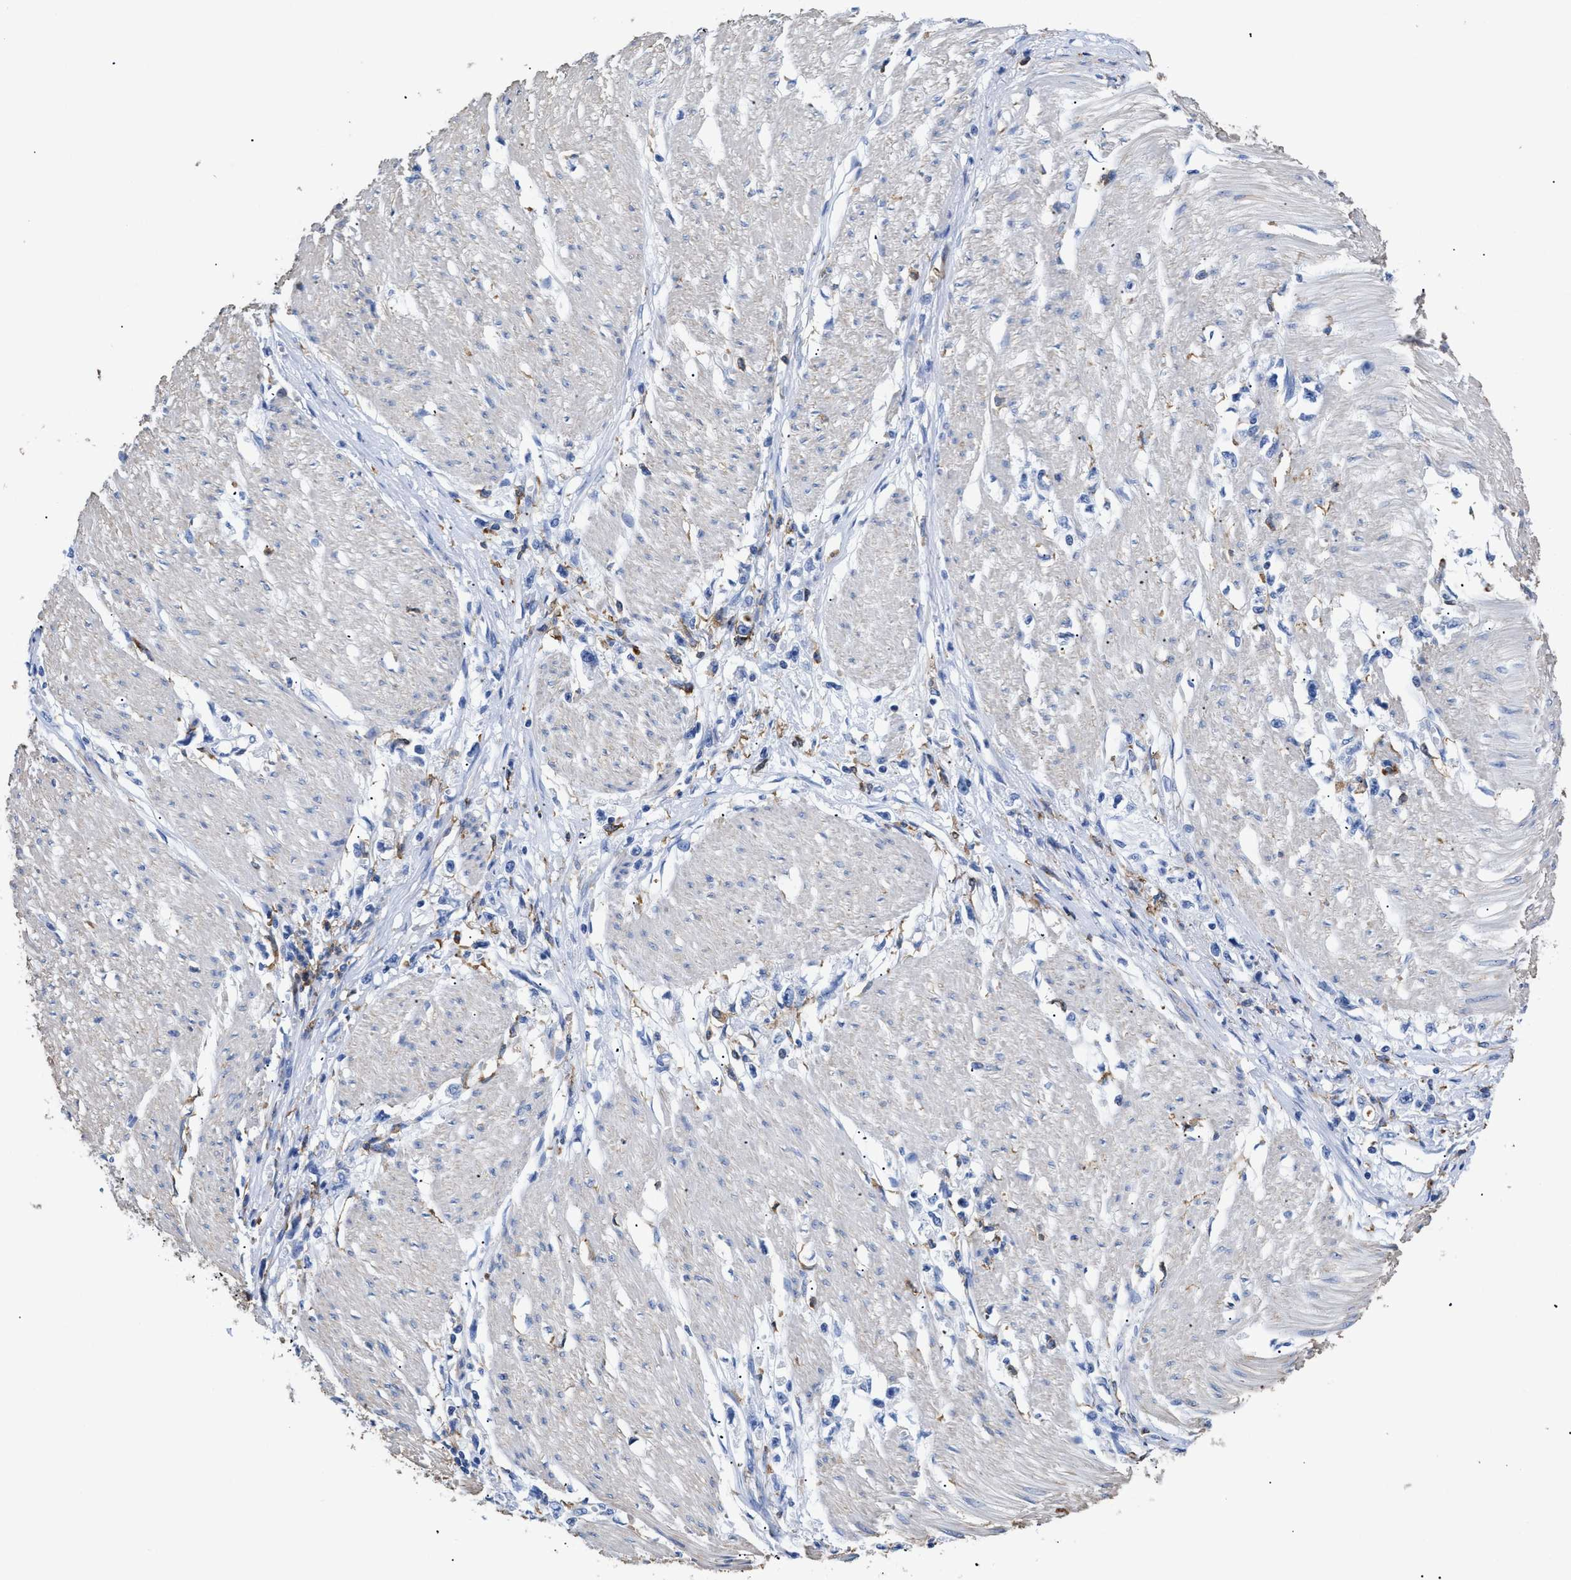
{"staining": {"intensity": "negative", "quantity": "none", "location": "none"}, "tissue": "stomach cancer", "cell_type": "Tumor cells", "image_type": "cancer", "snomed": [{"axis": "morphology", "description": "Adenocarcinoma, NOS"}, {"axis": "topography", "description": "Stomach"}], "caption": "High power microscopy micrograph of an IHC micrograph of adenocarcinoma (stomach), revealing no significant positivity in tumor cells.", "gene": "HLA-DPA1", "patient": {"sex": "female", "age": 59}}